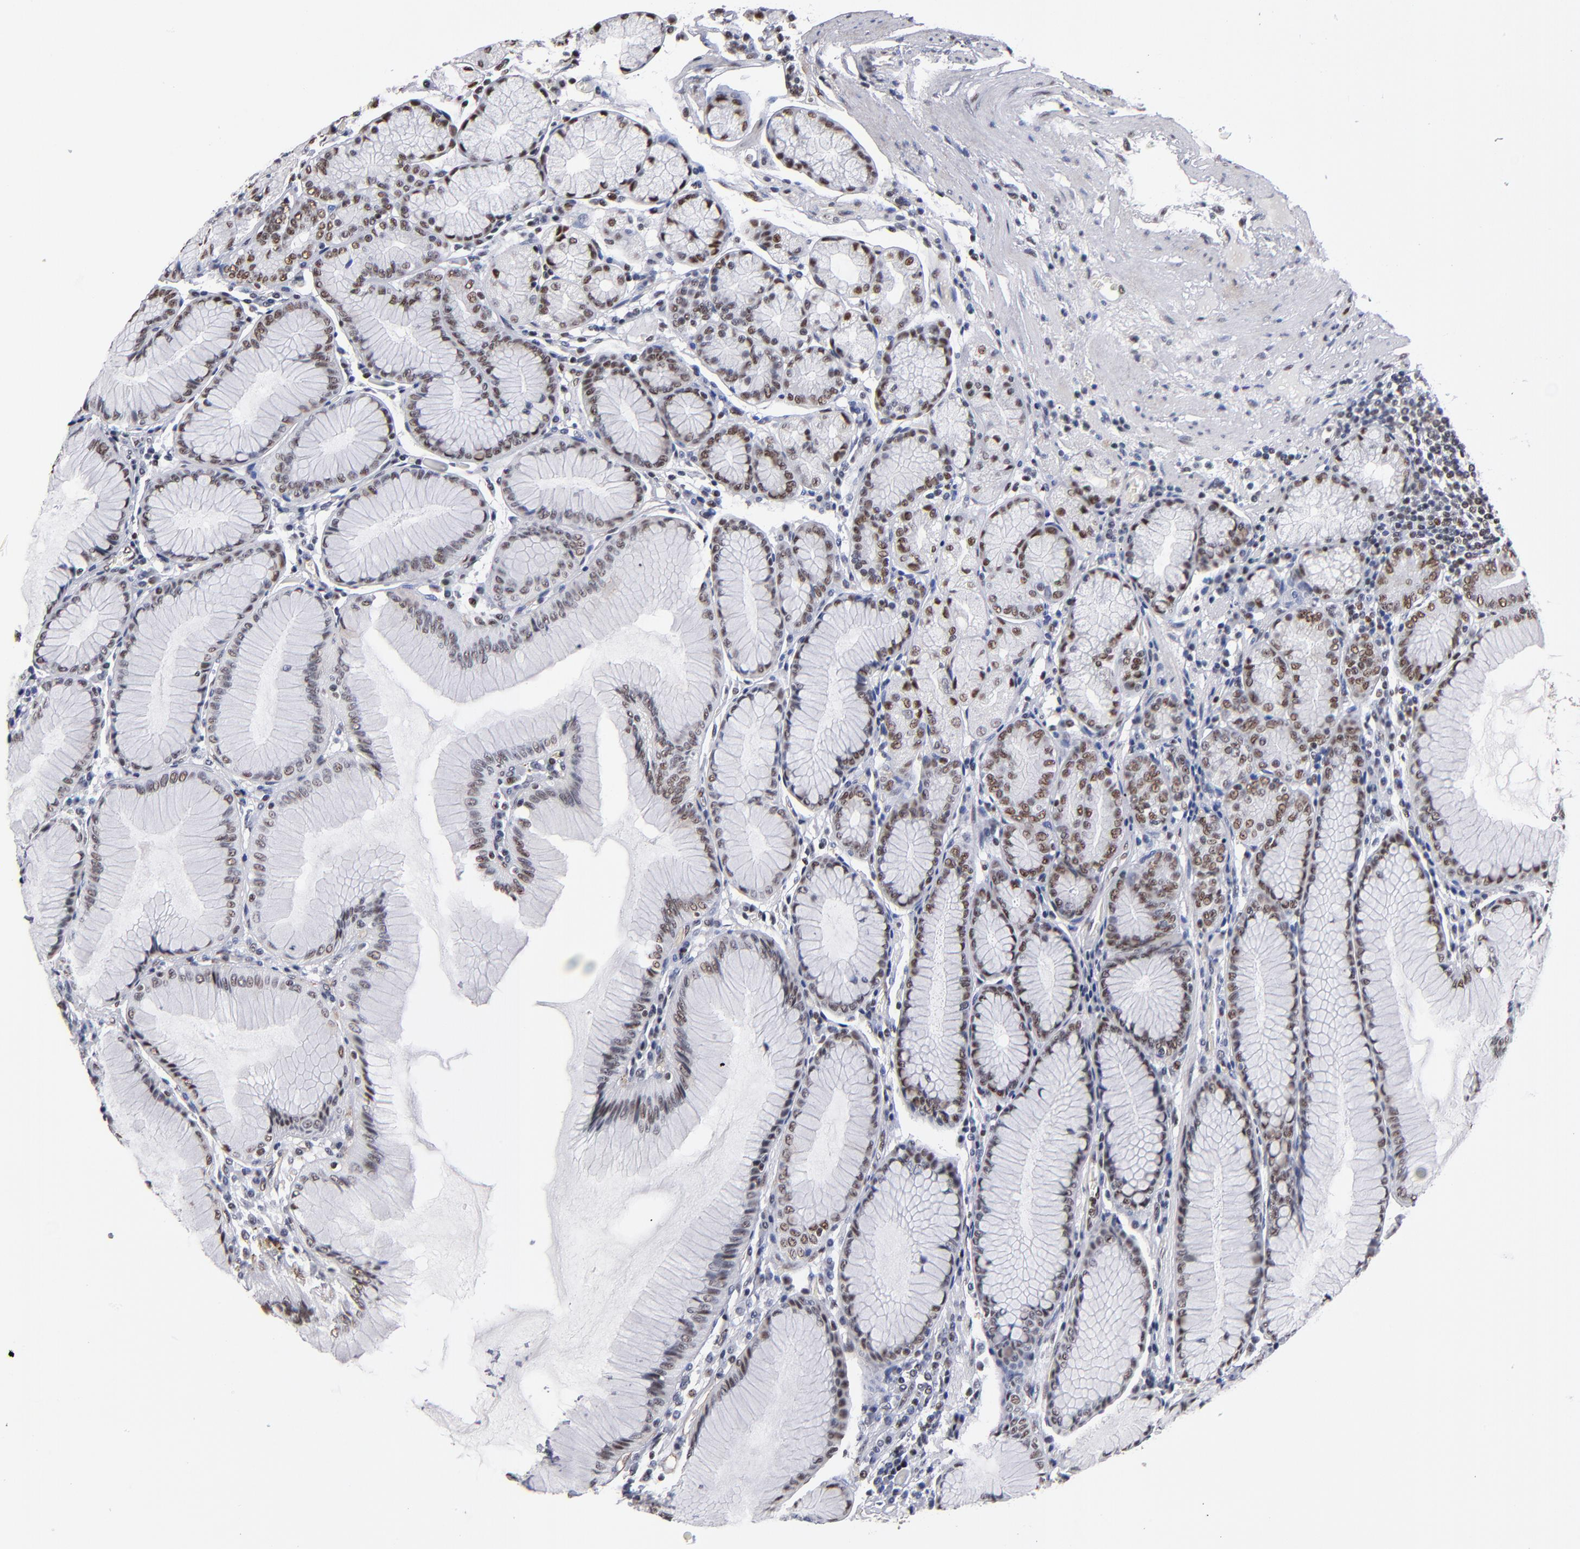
{"staining": {"intensity": "weak", "quantity": ">75%", "location": "nuclear"}, "tissue": "stomach", "cell_type": "Glandular cells", "image_type": "normal", "snomed": [{"axis": "morphology", "description": "Normal tissue, NOS"}, {"axis": "topography", "description": "Stomach, lower"}], "caption": "Stomach stained with a brown dye exhibits weak nuclear positive positivity in approximately >75% of glandular cells.", "gene": "MN1", "patient": {"sex": "female", "age": 93}}